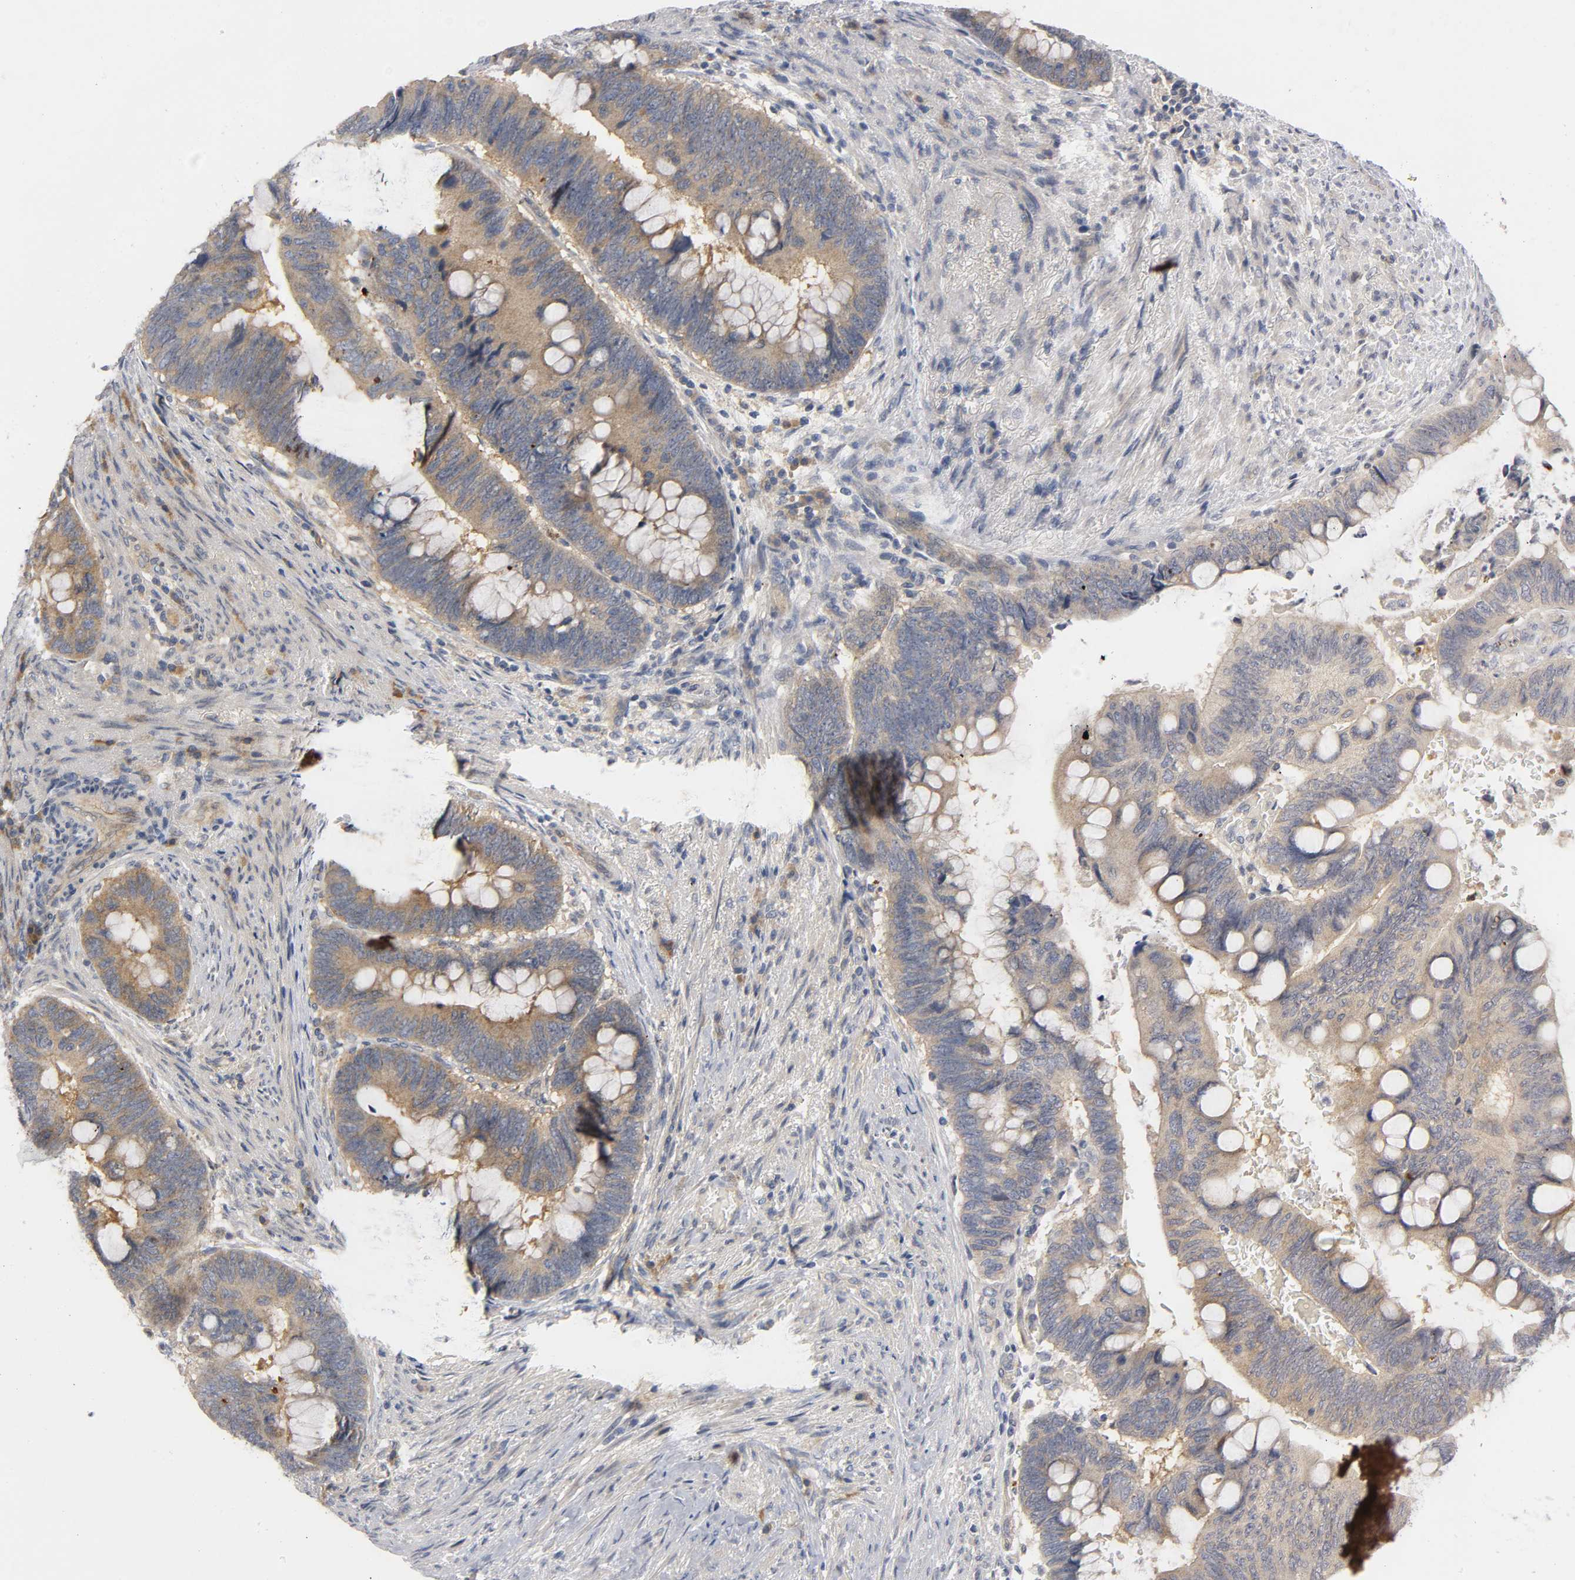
{"staining": {"intensity": "moderate", "quantity": ">75%", "location": "cytoplasmic/membranous"}, "tissue": "colorectal cancer", "cell_type": "Tumor cells", "image_type": "cancer", "snomed": [{"axis": "morphology", "description": "Normal tissue, NOS"}, {"axis": "morphology", "description": "Adenocarcinoma, NOS"}, {"axis": "topography", "description": "Rectum"}], "caption": "Moderate cytoplasmic/membranous positivity is seen in about >75% of tumor cells in colorectal cancer (adenocarcinoma).", "gene": "HDAC6", "patient": {"sex": "male", "age": 92}}